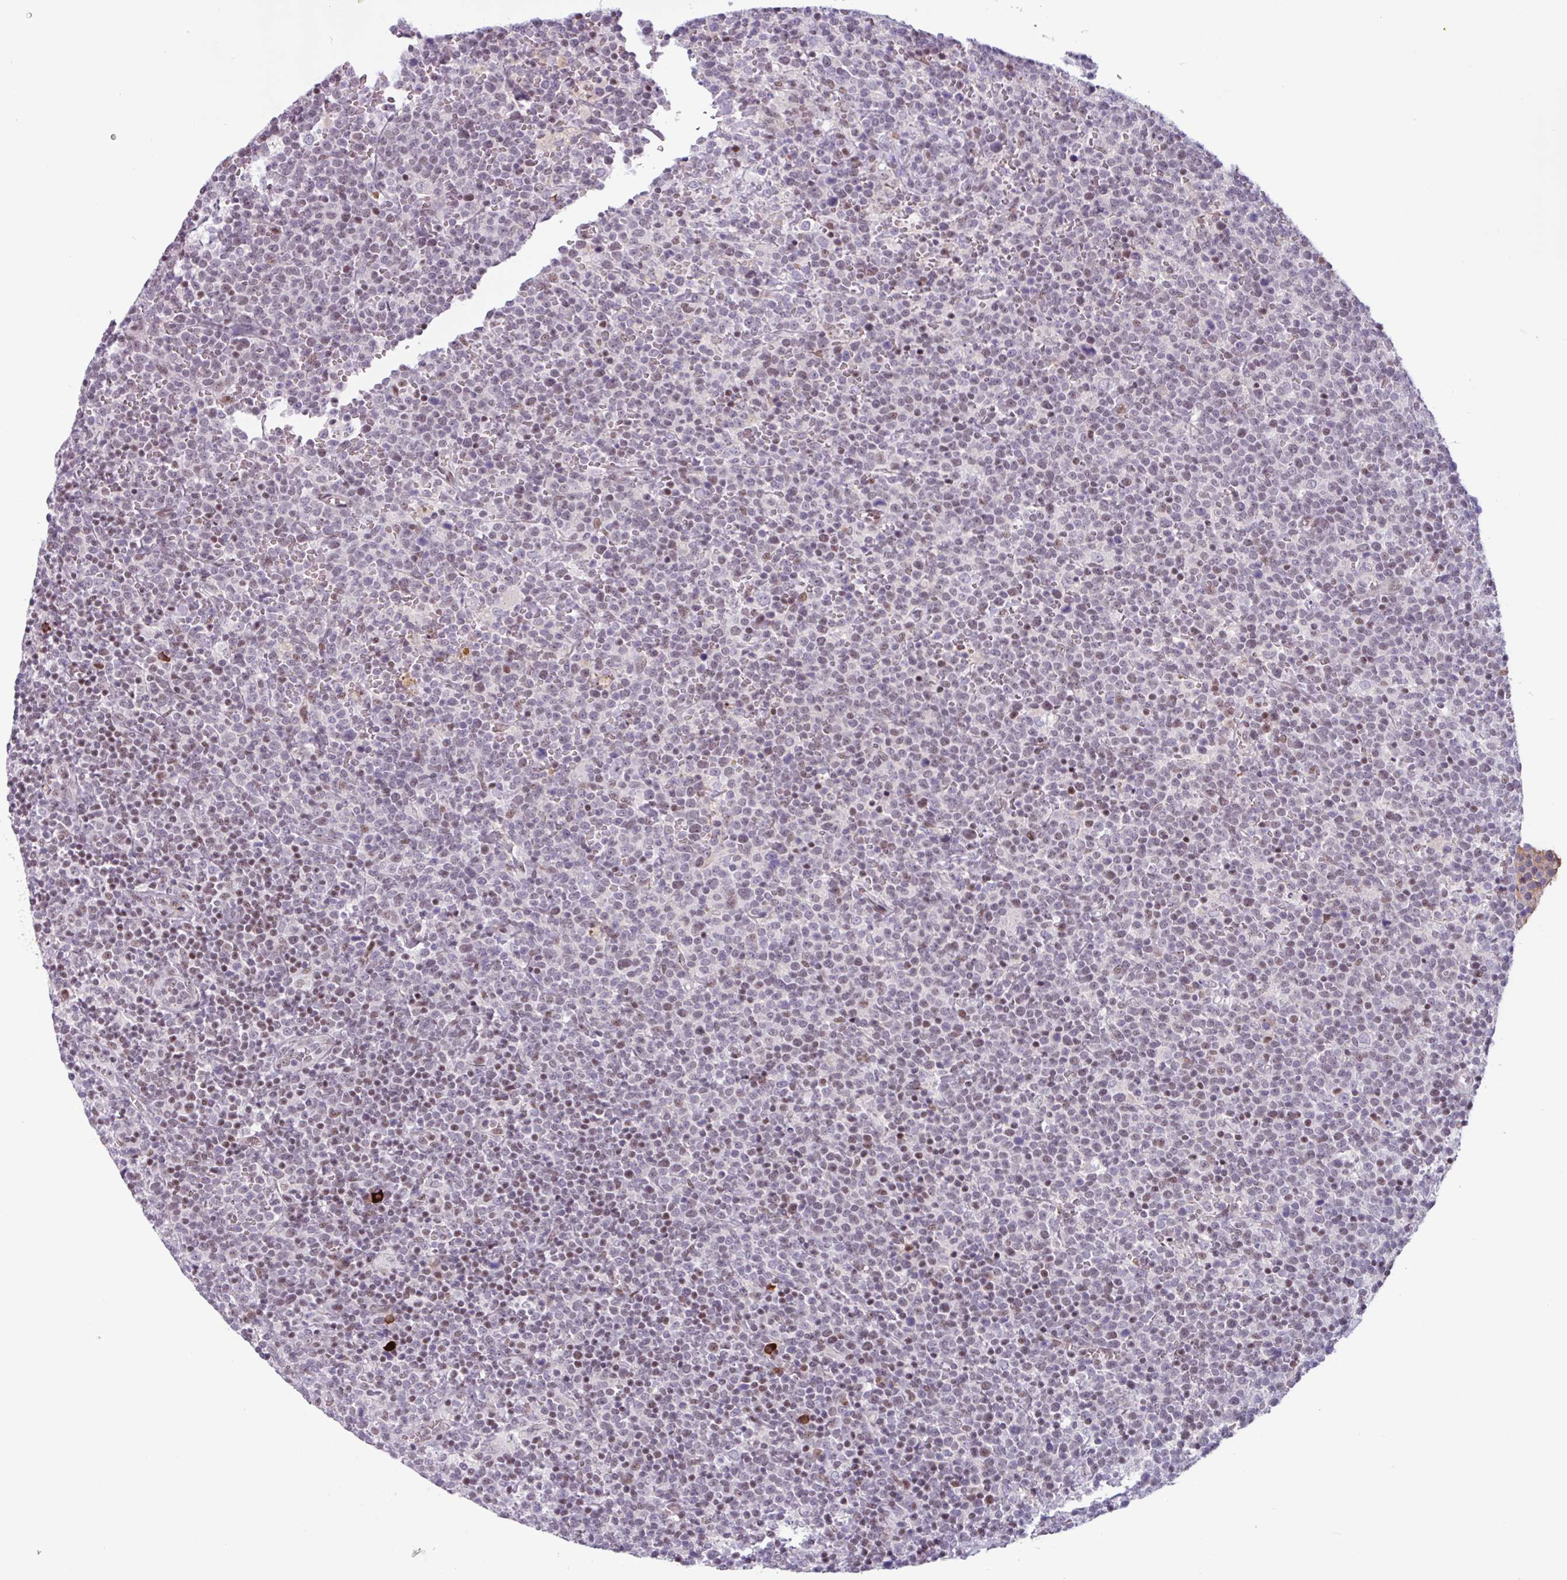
{"staining": {"intensity": "weak", "quantity": "<25%", "location": "nuclear"}, "tissue": "lymphoma", "cell_type": "Tumor cells", "image_type": "cancer", "snomed": [{"axis": "morphology", "description": "Malignant lymphoma, non-Hodgkin's type, High grade"}, {"axis": "topography", "description": "Lymph node"}], "caption": "Immunohistochemical staining of human lymphoma demonstrates no significant staining in tumor cells.", "gene": "ZNF575", "patient": {"sex": "male", "age": 61}}